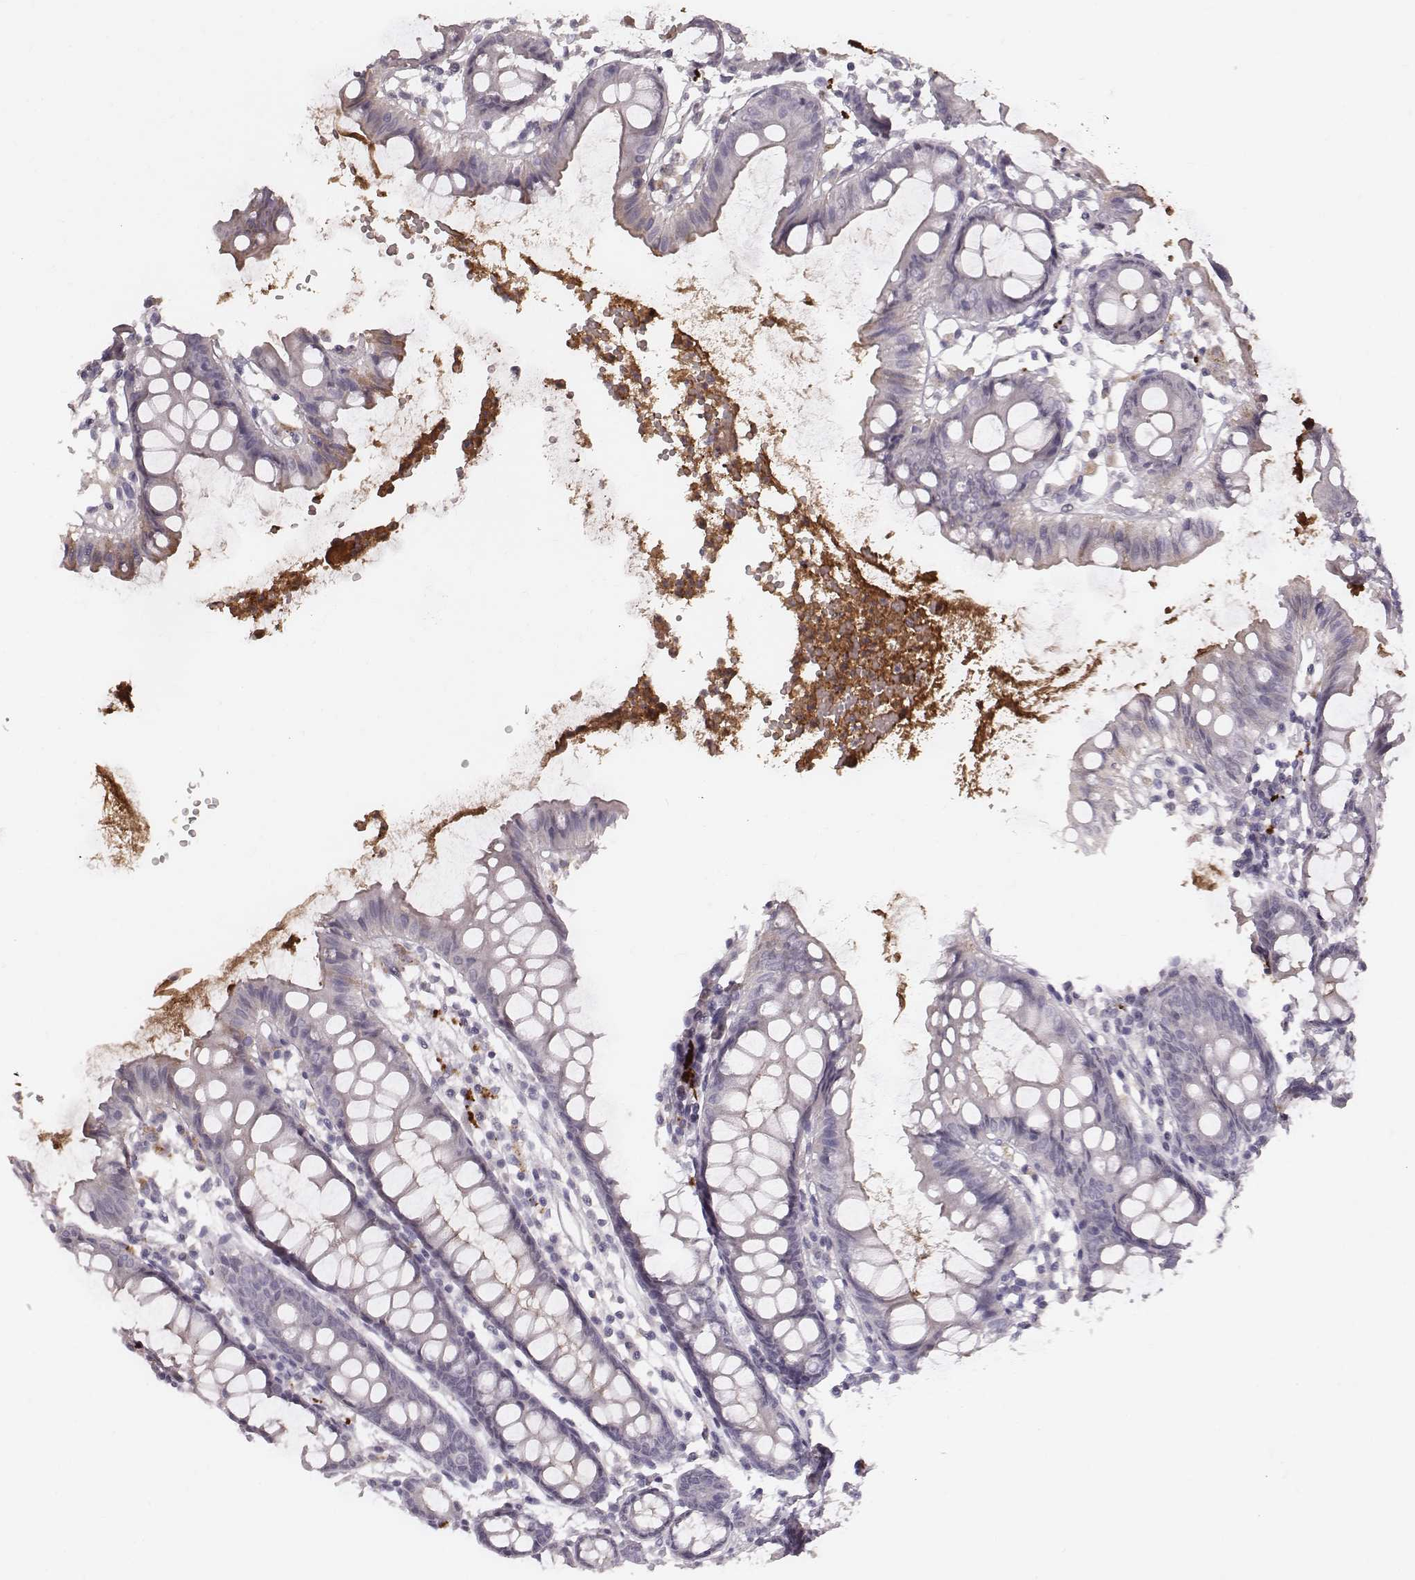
{"staining": {"intensity": "negative", "quantity": "none", "location": "none"}, "tissue": "colon", "cell_type": "Glandular cells", "image_type": "normal", "snomed": [{"axis": "morphology", "description": "Normal tissue, NOS"}, {"axis": "topography", "description": "Colon"}], "caption": "Photomicrograph shows no significant protein expression in glandular cells of normal colon. (DAB (3,3'-diaminobenzidine) immunohistochemistry (IHC) visualized using brightfield microscopy, high magnification).", "gene": "CFTR", "patient": {"sex": "female", "age": 84}}